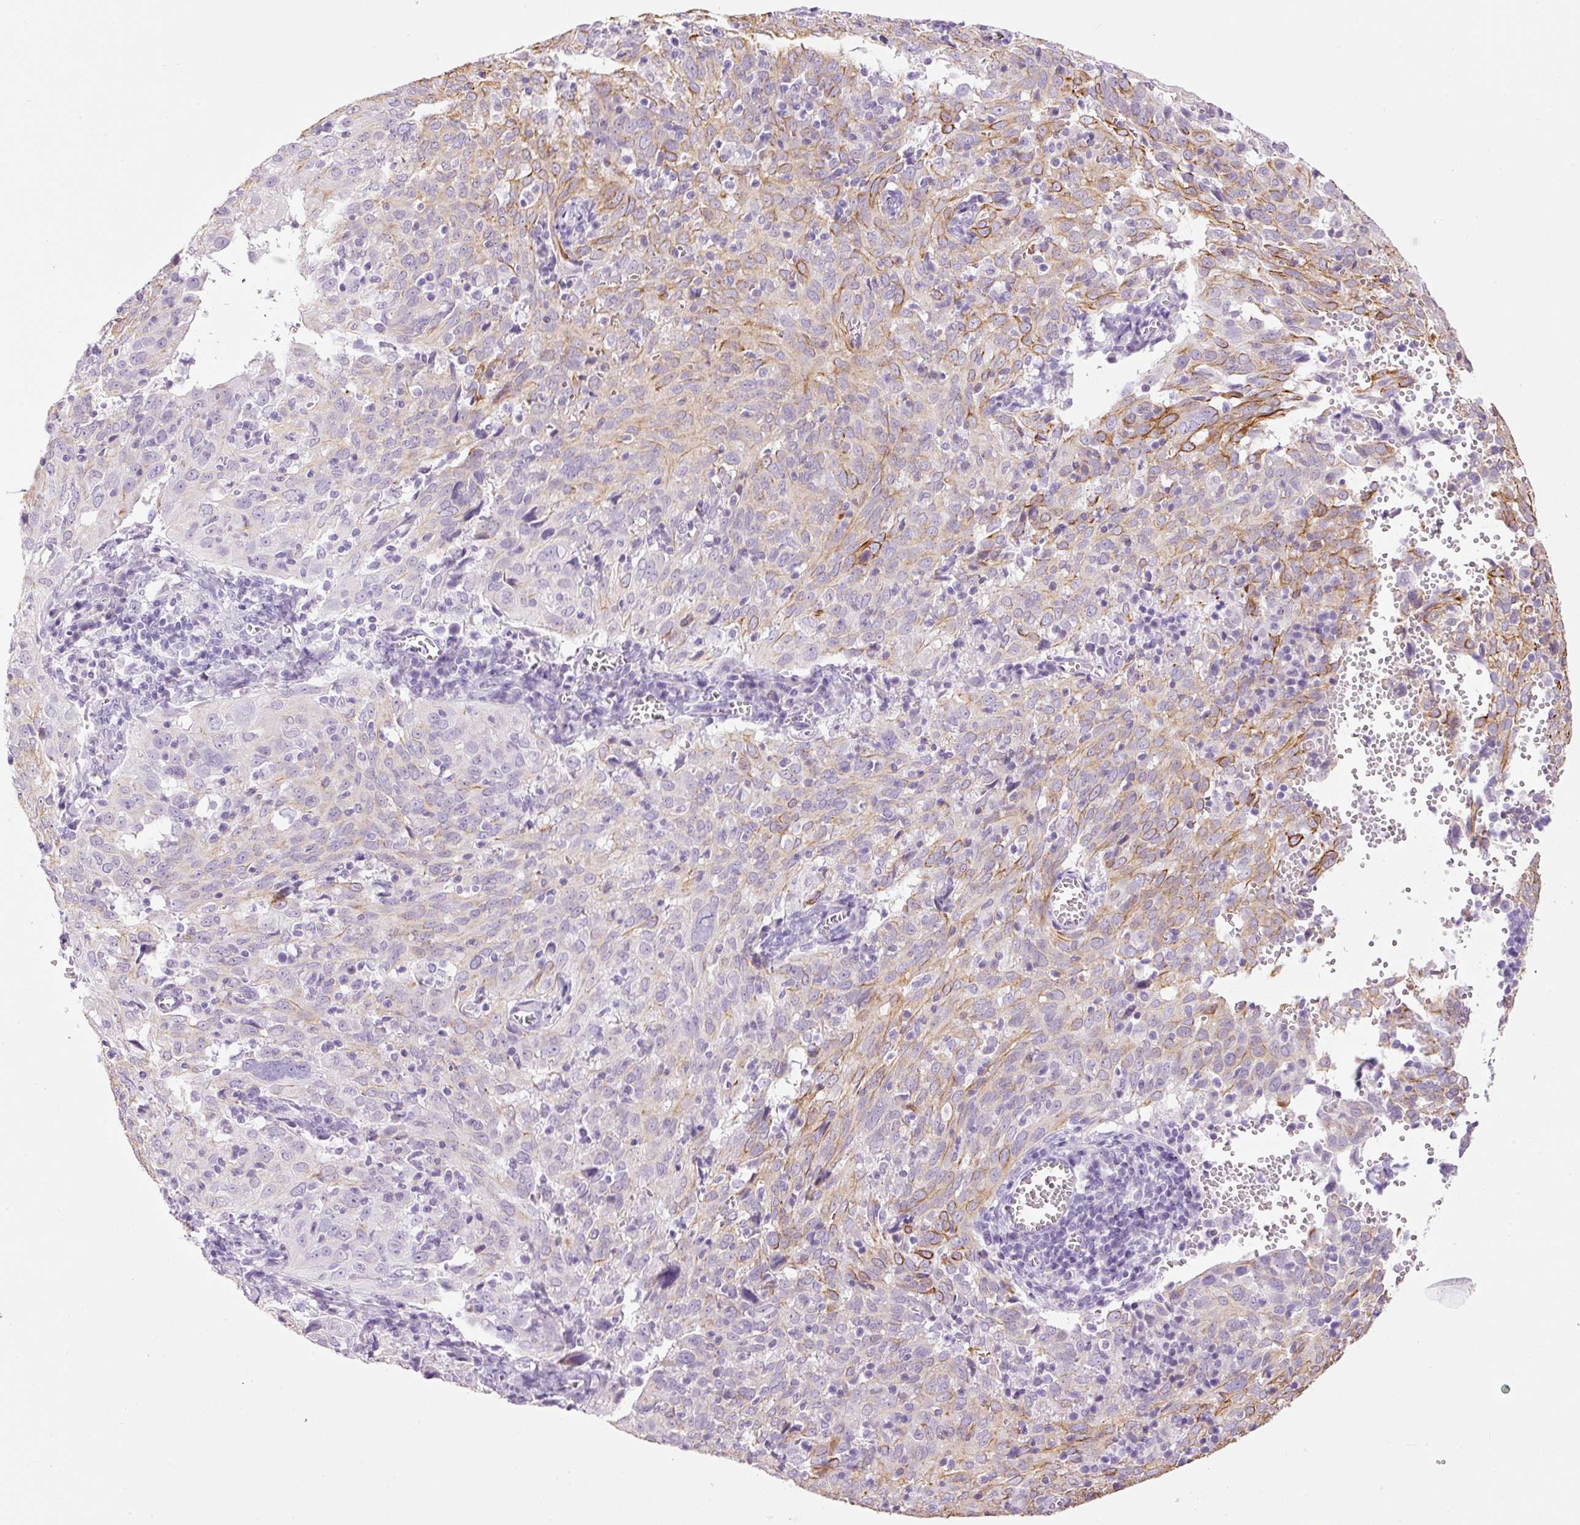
{"staining": {"intensity": "moderate", "quantity": "<25%", "location": "cytoplasmic/membranous"}, "tissue": "cervical cancer", "cell_type": "Tumor cells", "image_type": "cancer", "snomed": [{"axis": "morphology", "description": "Squamous cell carcinoma, NOS"}, {"axis": "topography", "description": "Cervix"}], "caption": "Immunohistochemical staining of human cervical cancer shows moderate cytoplasmic/membranous protein expression in approximately <25% of tumor cells.", "gene": "CARD16", "patient": {"sex": "female", "age": 31}}